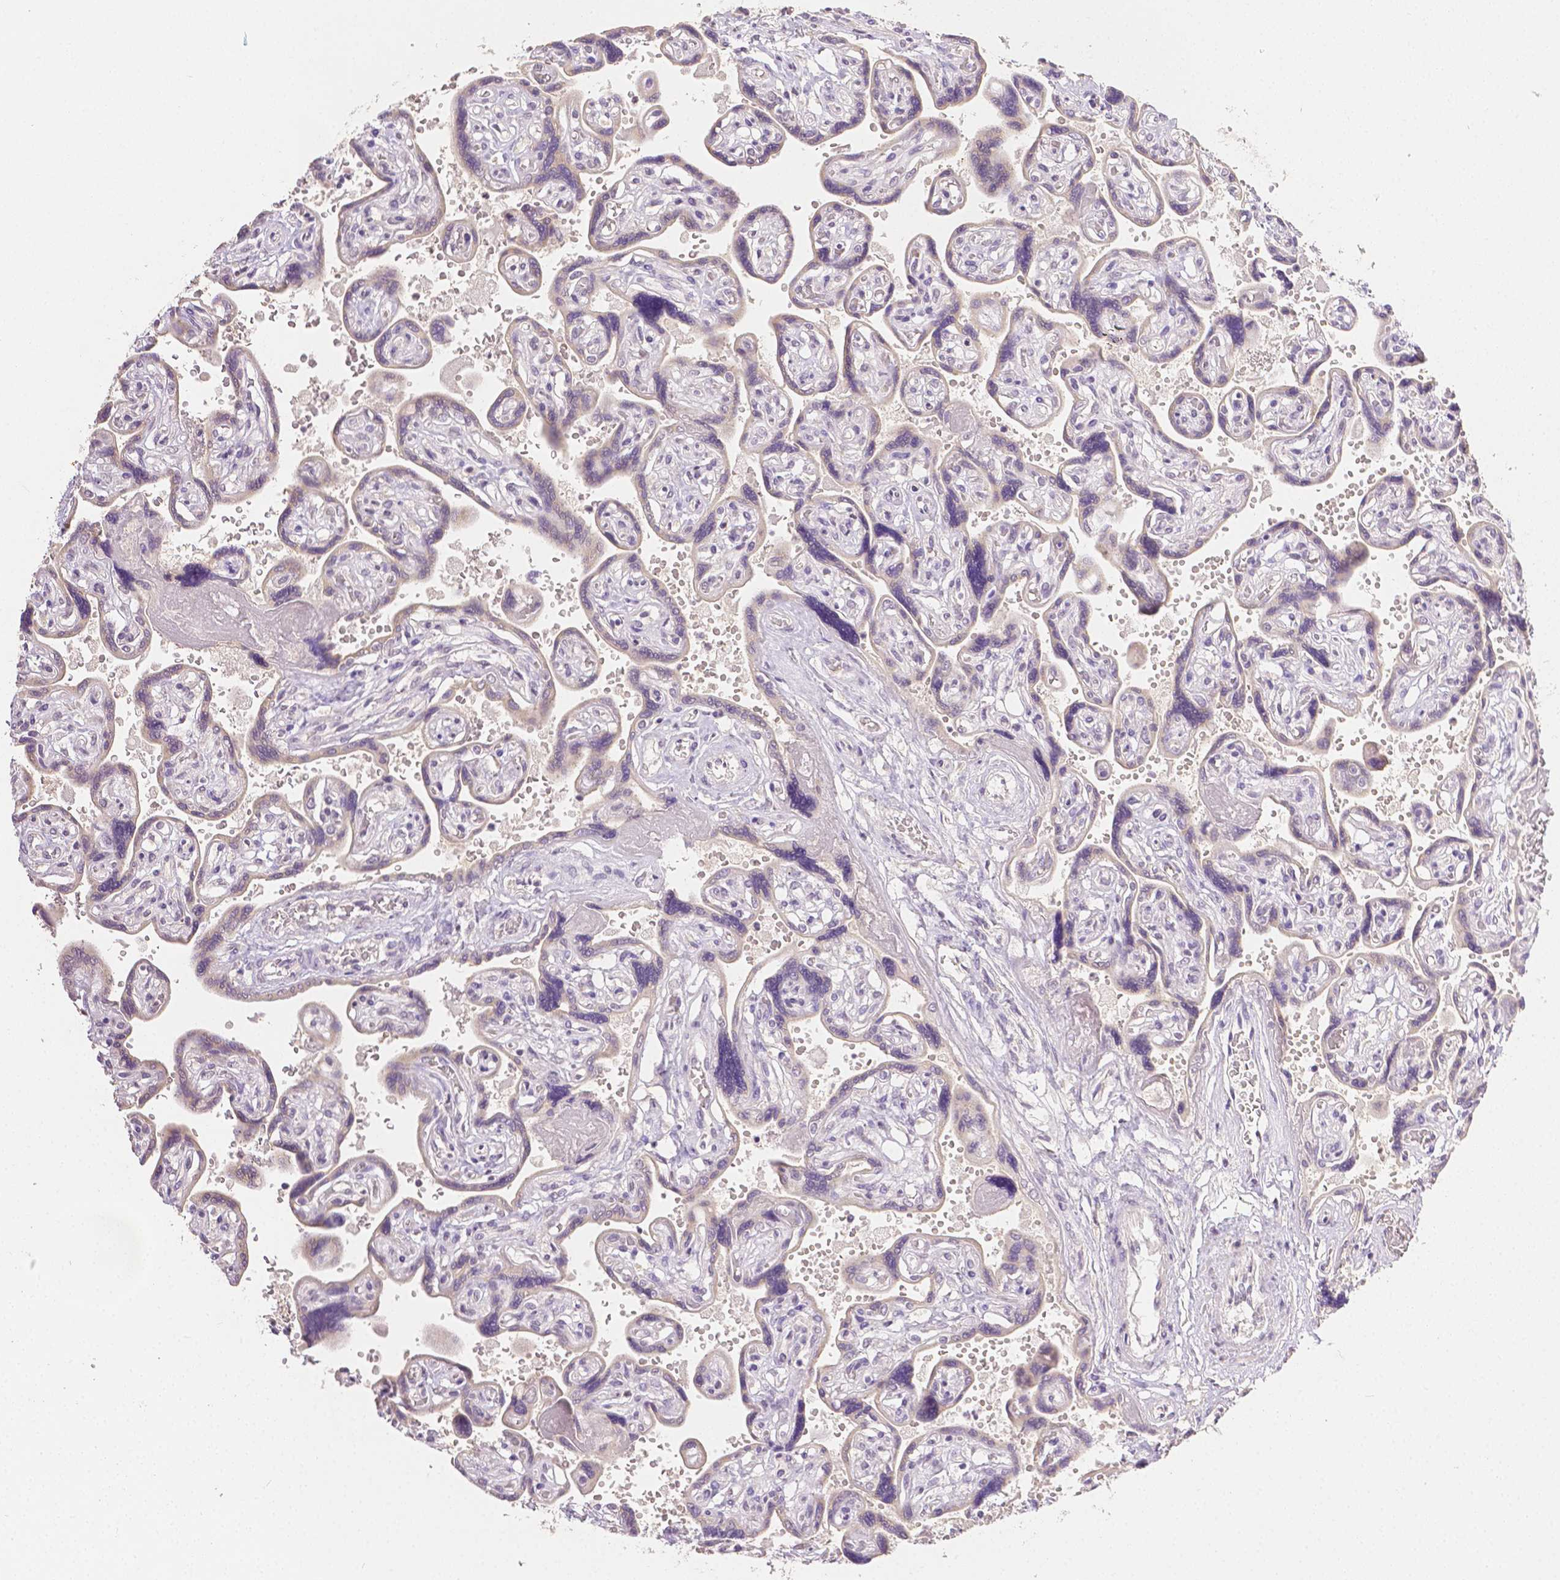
{"staining": {"intensity": "weak", "quantity": "<25%", "location": "nuclear"}, "tissue": "placenta", "cell_type": "Decidual cells", "image_type": "normal", "snomed": [{"axis": "morphology", "description": "Normal tissue, NOS"}, {"axis": "topography", "description": "Placenta"}], "caption": "This is an immunohistochemistry (IHC) micrograph of benign placenta. There is no staining in decidual cells.", "gene": "TGM1", "patient": {"sex": "female", "age": 32}}